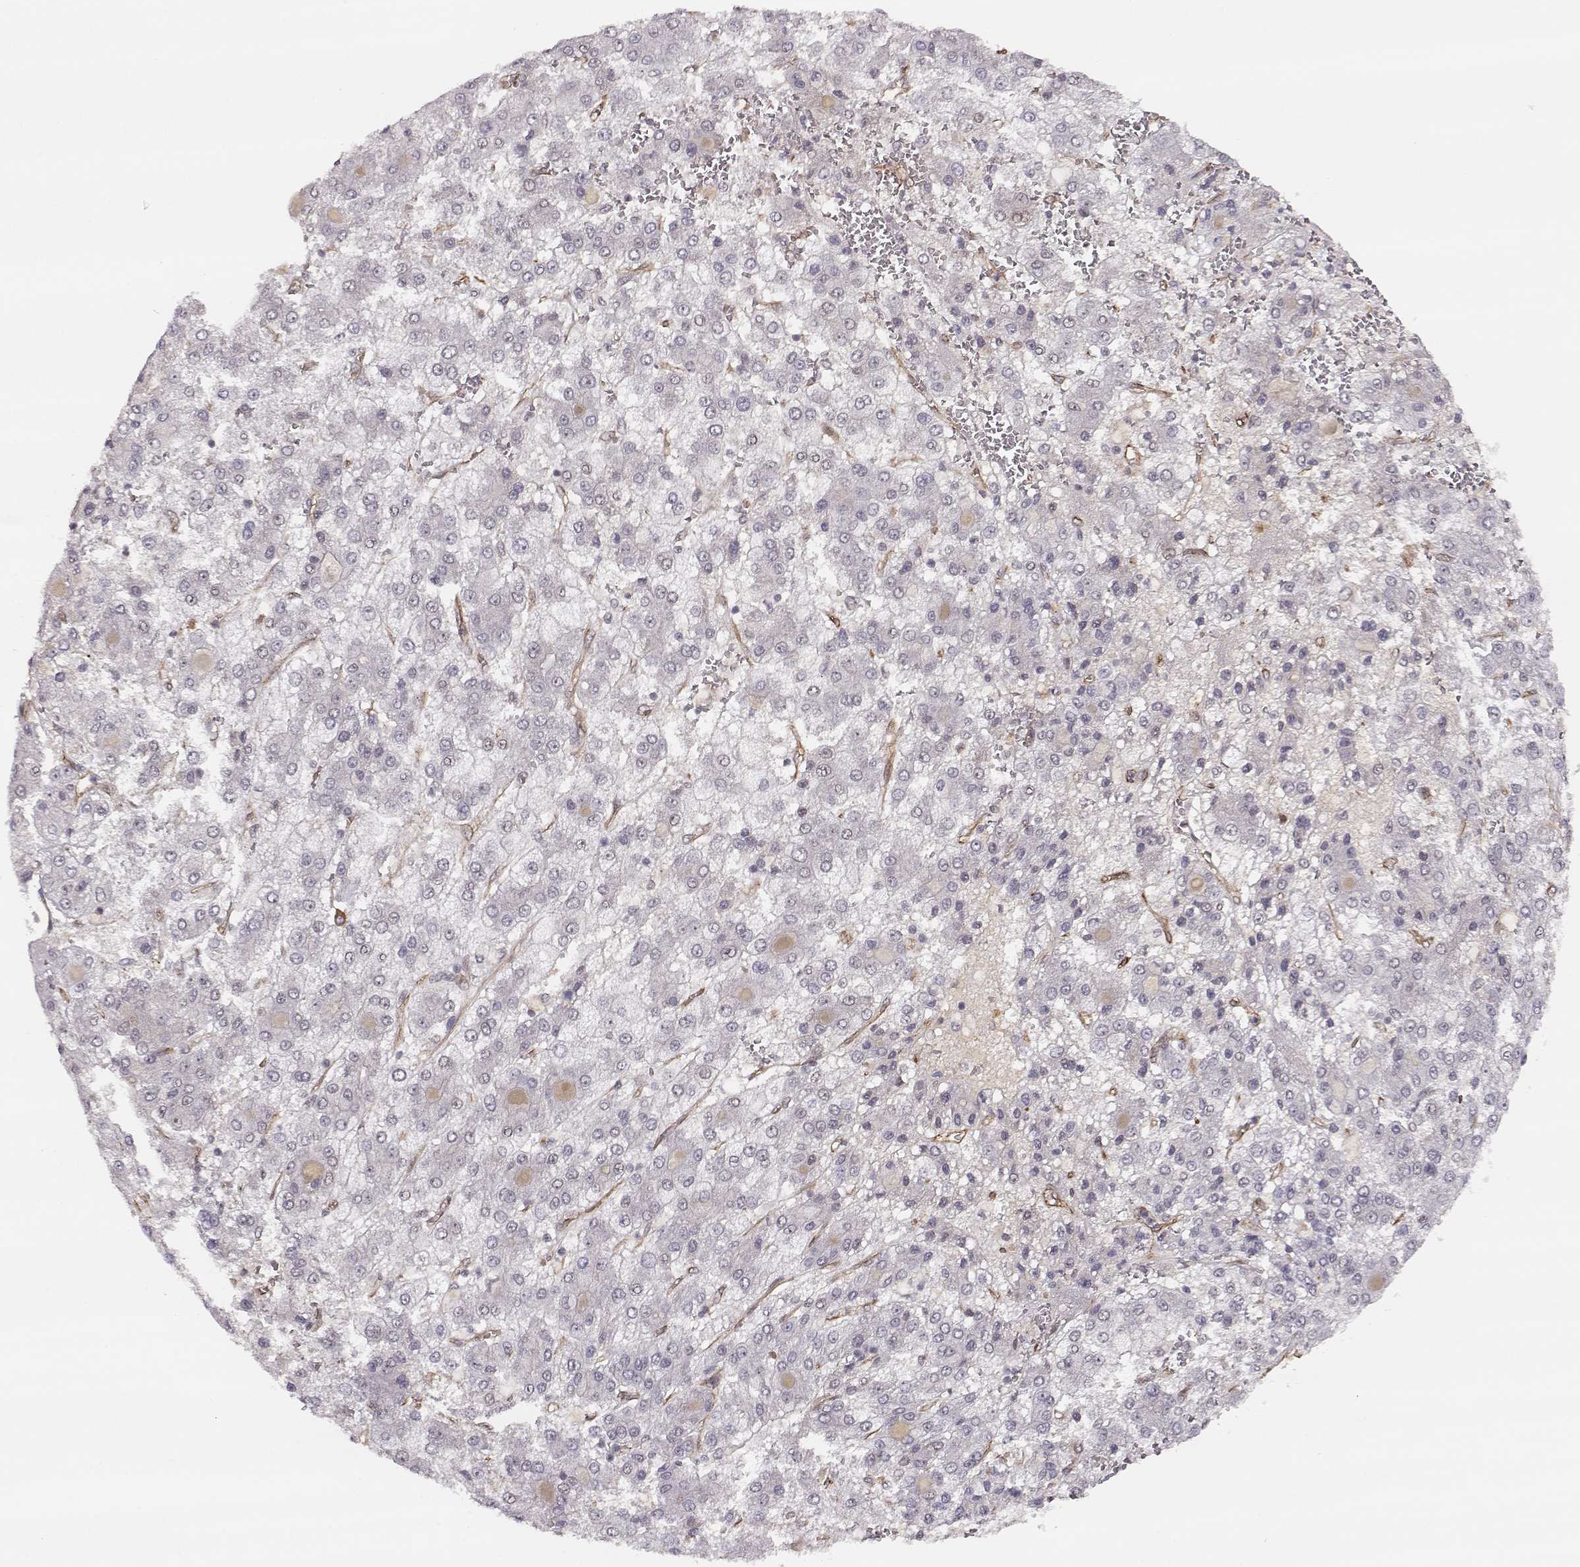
{"staining": {"intensity": "negative", "quantity": "none", "location": "none"}, "tissue": "liver cancer", "cell_type": "Tumor cells", "image_type": "cancer", "snomed": [{"axis": "morphology", "description": "Carcinoma, Hepatocellular, NOS"}, {"axis": "topography", "description": "Liver"}], "caption": "There is no significant positivity in tumor cells of liver cancer.", "gene": "CIR1", "patient": {"sex": "male", "age": 73}}